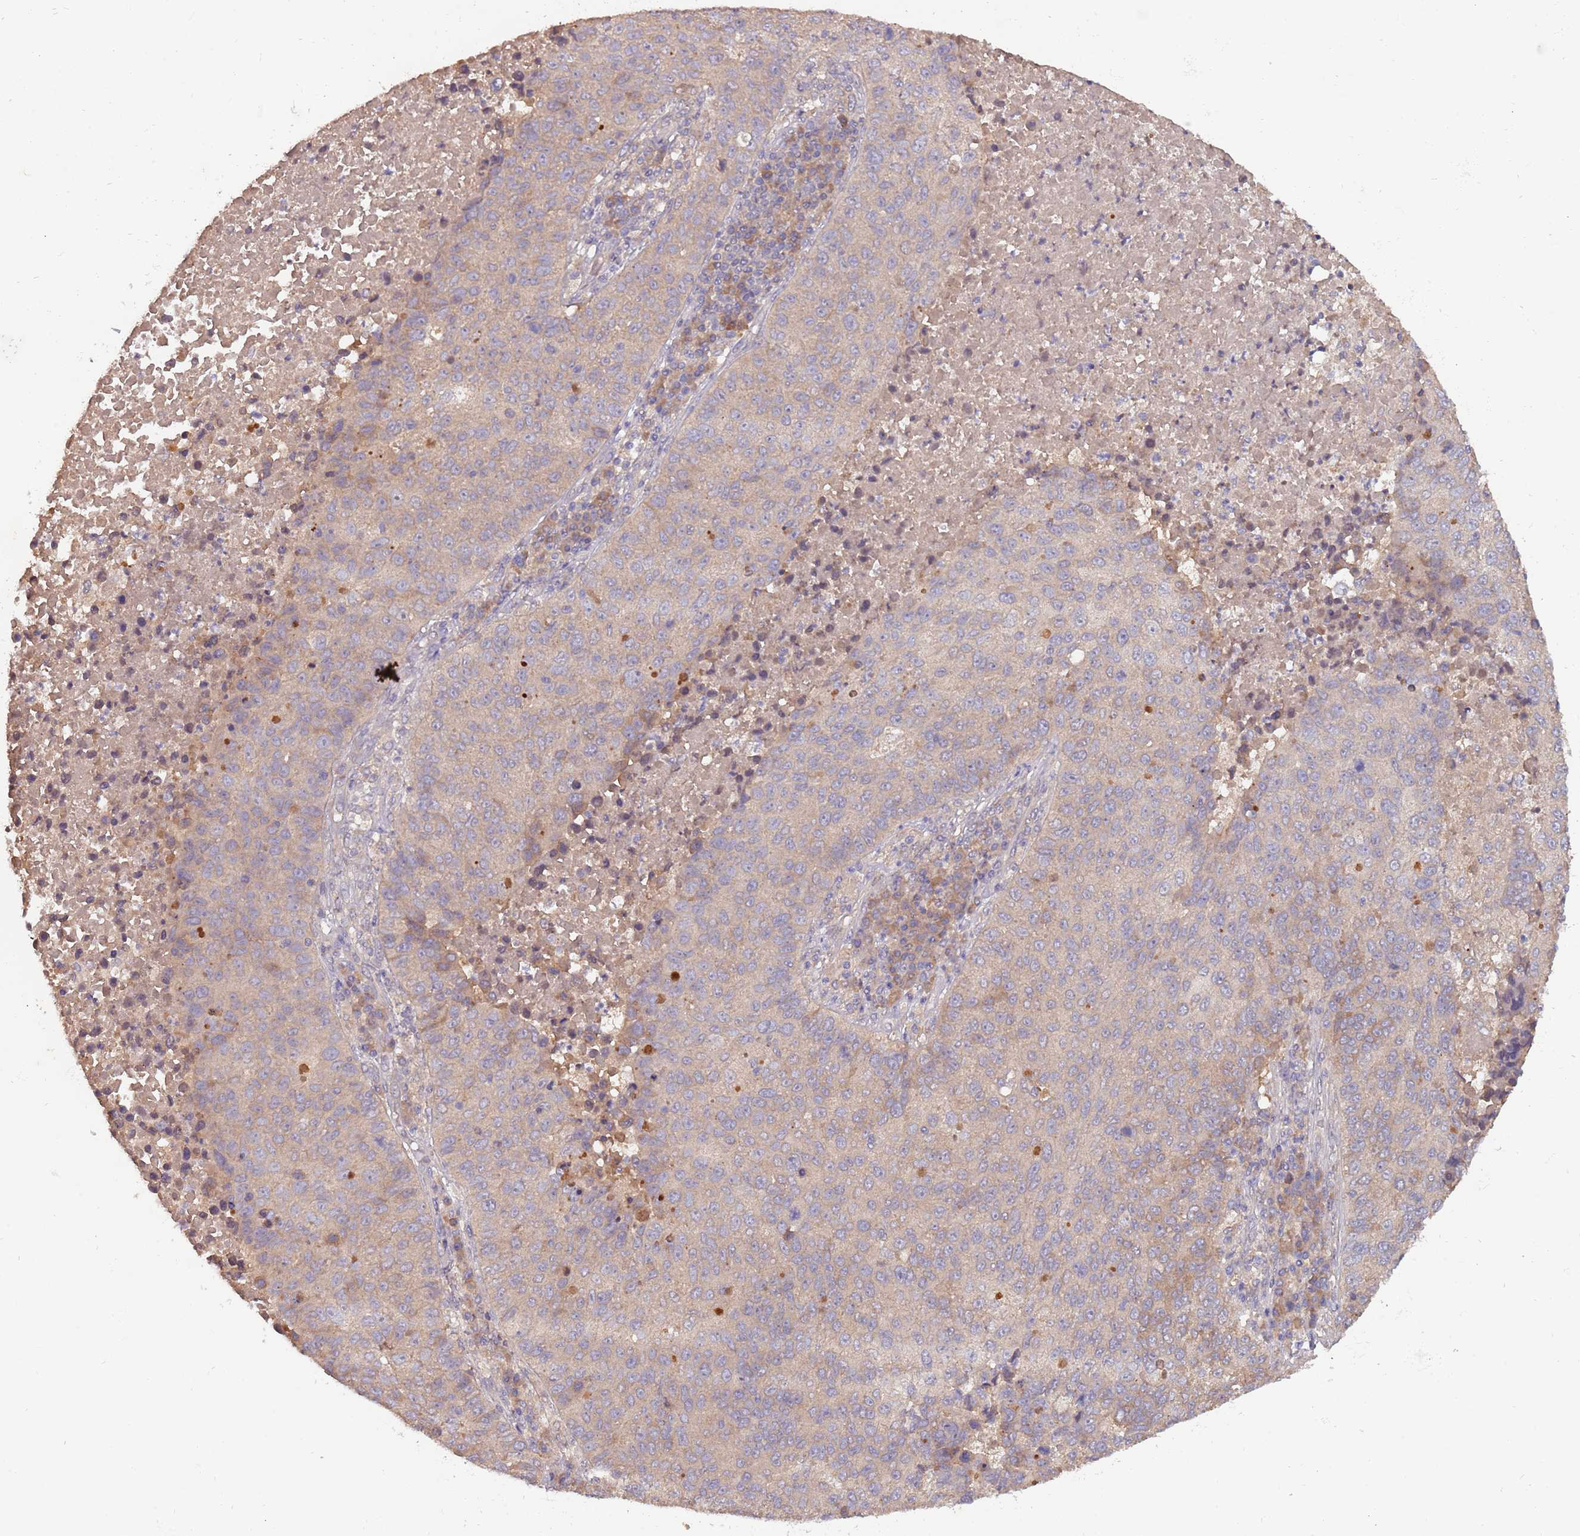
{"staining": {"intensity": "weak", "quantity": "25%-75%", "location": "cytoplasmic/membranous"}, "tissue": "lung cancer", "cell_type": "Tumor cells", "image_type": "cancer", "snomed": [{"axis": "morphology", "description": "Squamous cell carcinoma, NOS"}, {"axis": "topography", "description": "Lung"}], "caption": "DAB immunohistochemical staining of lung cancer shows weak cytoplasmic/membranous protein positivity in approximately 25%-75% of tumor cells. Nuclei are stained in blue.", "gene": "USP32", "patient": {"sex": "male", "age": 73}}